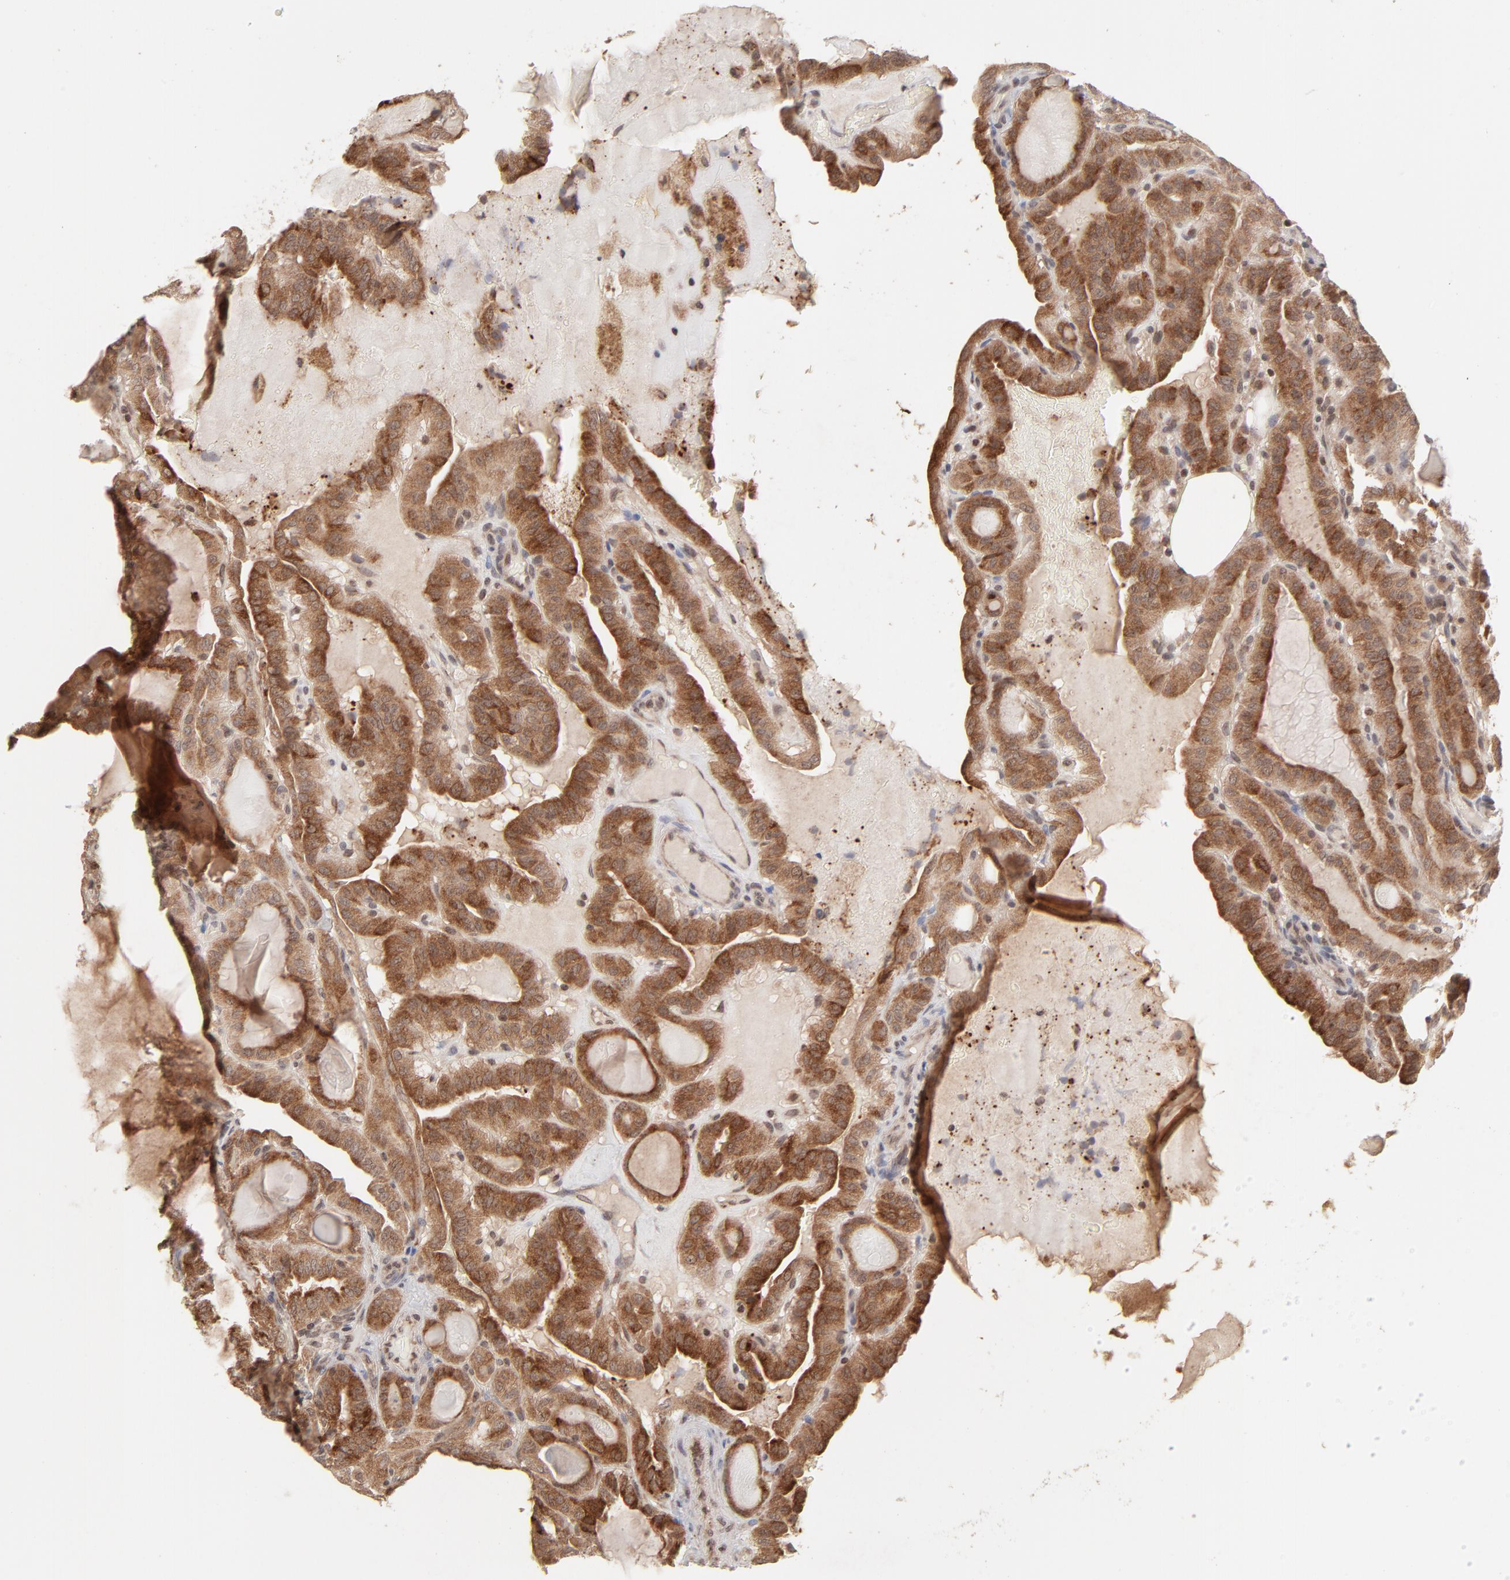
{"staining": {"intensity": "strong", "quantity": ">75%", "location": "cytoplasmic/membranous"}, "tissue": "thyroid cancer", "cell_type": "Tumor cells", "image_type": "cancer", "snomed": [{"axis": "morphology", "description": "Papillary adenocarcinoma, NOS"}, {"axis": "topography", "description": "Thyroid gland"}], "caption": "The immunohistochemical stain shows strong cytoplasmic/membranous positivity in tumor cells of papillary adenocarcinoma (thyroid) tissue.", "gene": "ARIH1", "patient": {"sex": "male", "age": 77}}